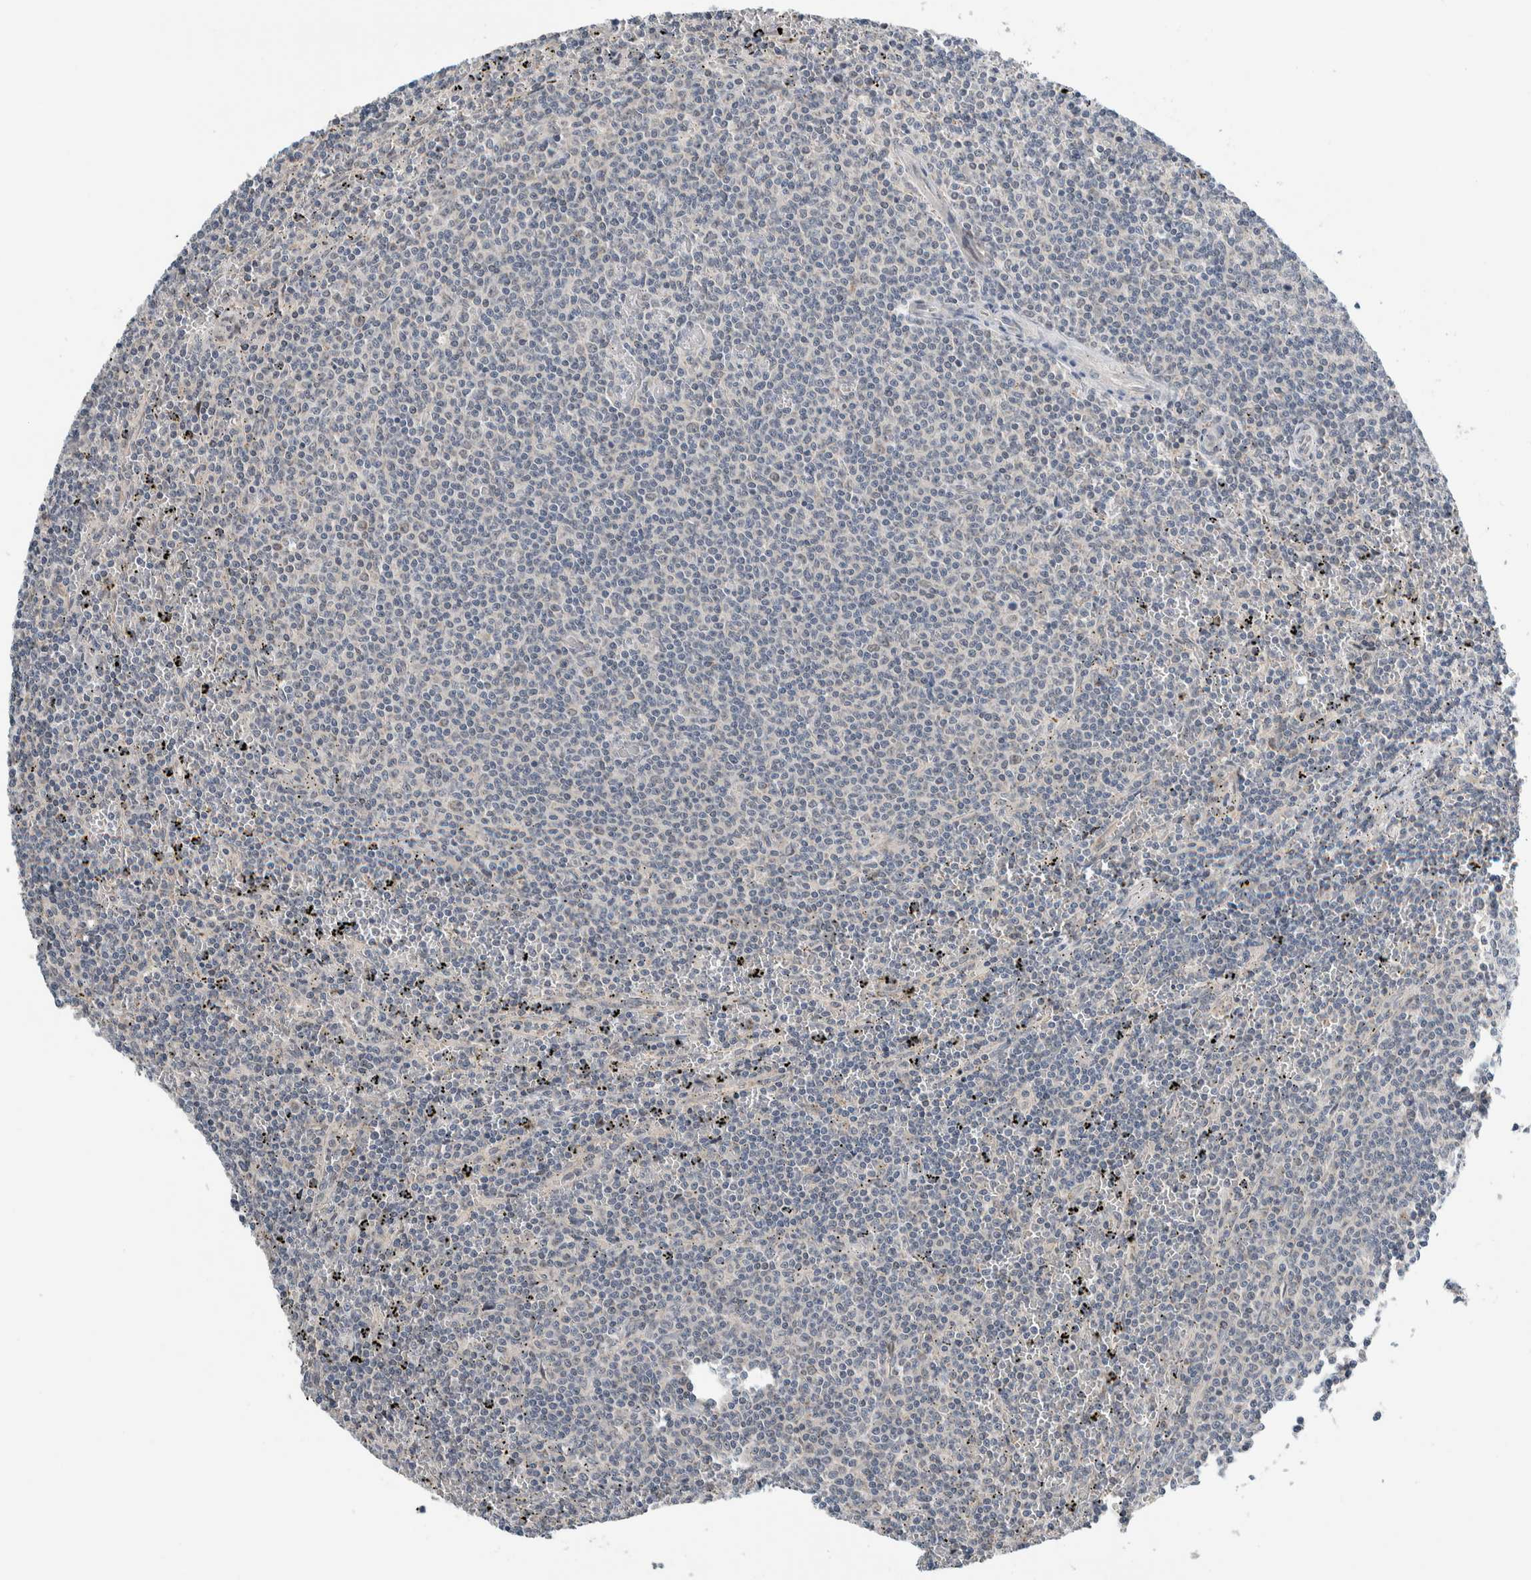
{"staining": {"intensity": "negative", "quantity": "none", "location": "none"}, "tissue": "lymphoma", "cell_type": "Tumor cells", "image_type": "cancer", "snomed": [{"axis": "morphology", "description": "Malignant lymphoma, non-Hodgkin's type, Low grade"}, {"axis": "topography", "description": "Spleen"}], "caption": "Protein analysis of lymphoma reveals no significant expression in tumor cells.", "gene": "SHPK", "patient": {"sex": "female", "age": 50}}